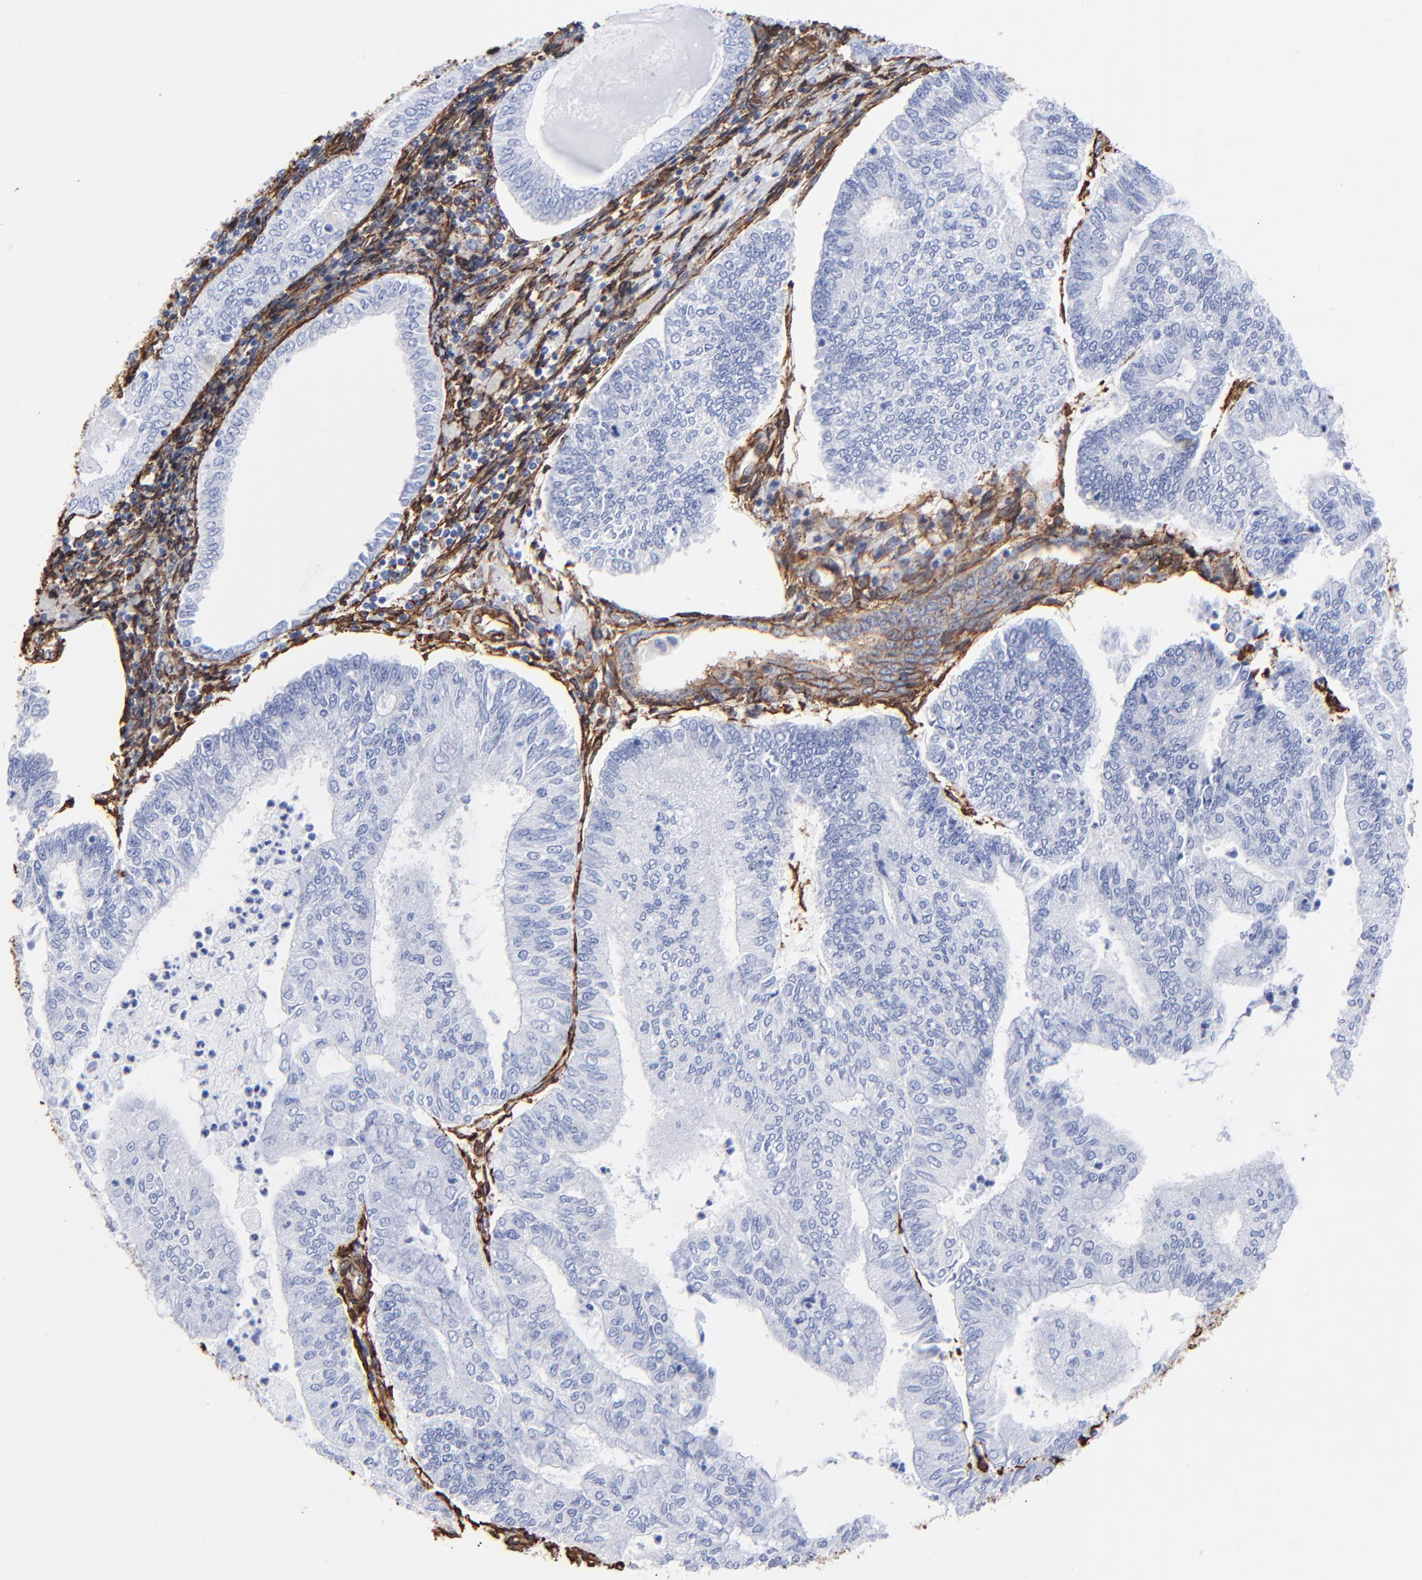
{"staining": {"intensity": "negative", "quantity": "none", "location": "none"}, "tissue": "endometrial cancer", "cell_type": "Tumor cells", "image_type": "cancer", "snomed": [{"axis": "morphology", "description": "Adenocarcinoma, NOS"}, {"axis": "topography", "description": "Endometrium"}], "caption": "Immunohistochemical staining of adenocarcinoma (endometrial) shows no significant positivity in tumor cells.", "gene": "CAV1", "patient": {"sex": "female", "age": 59}}